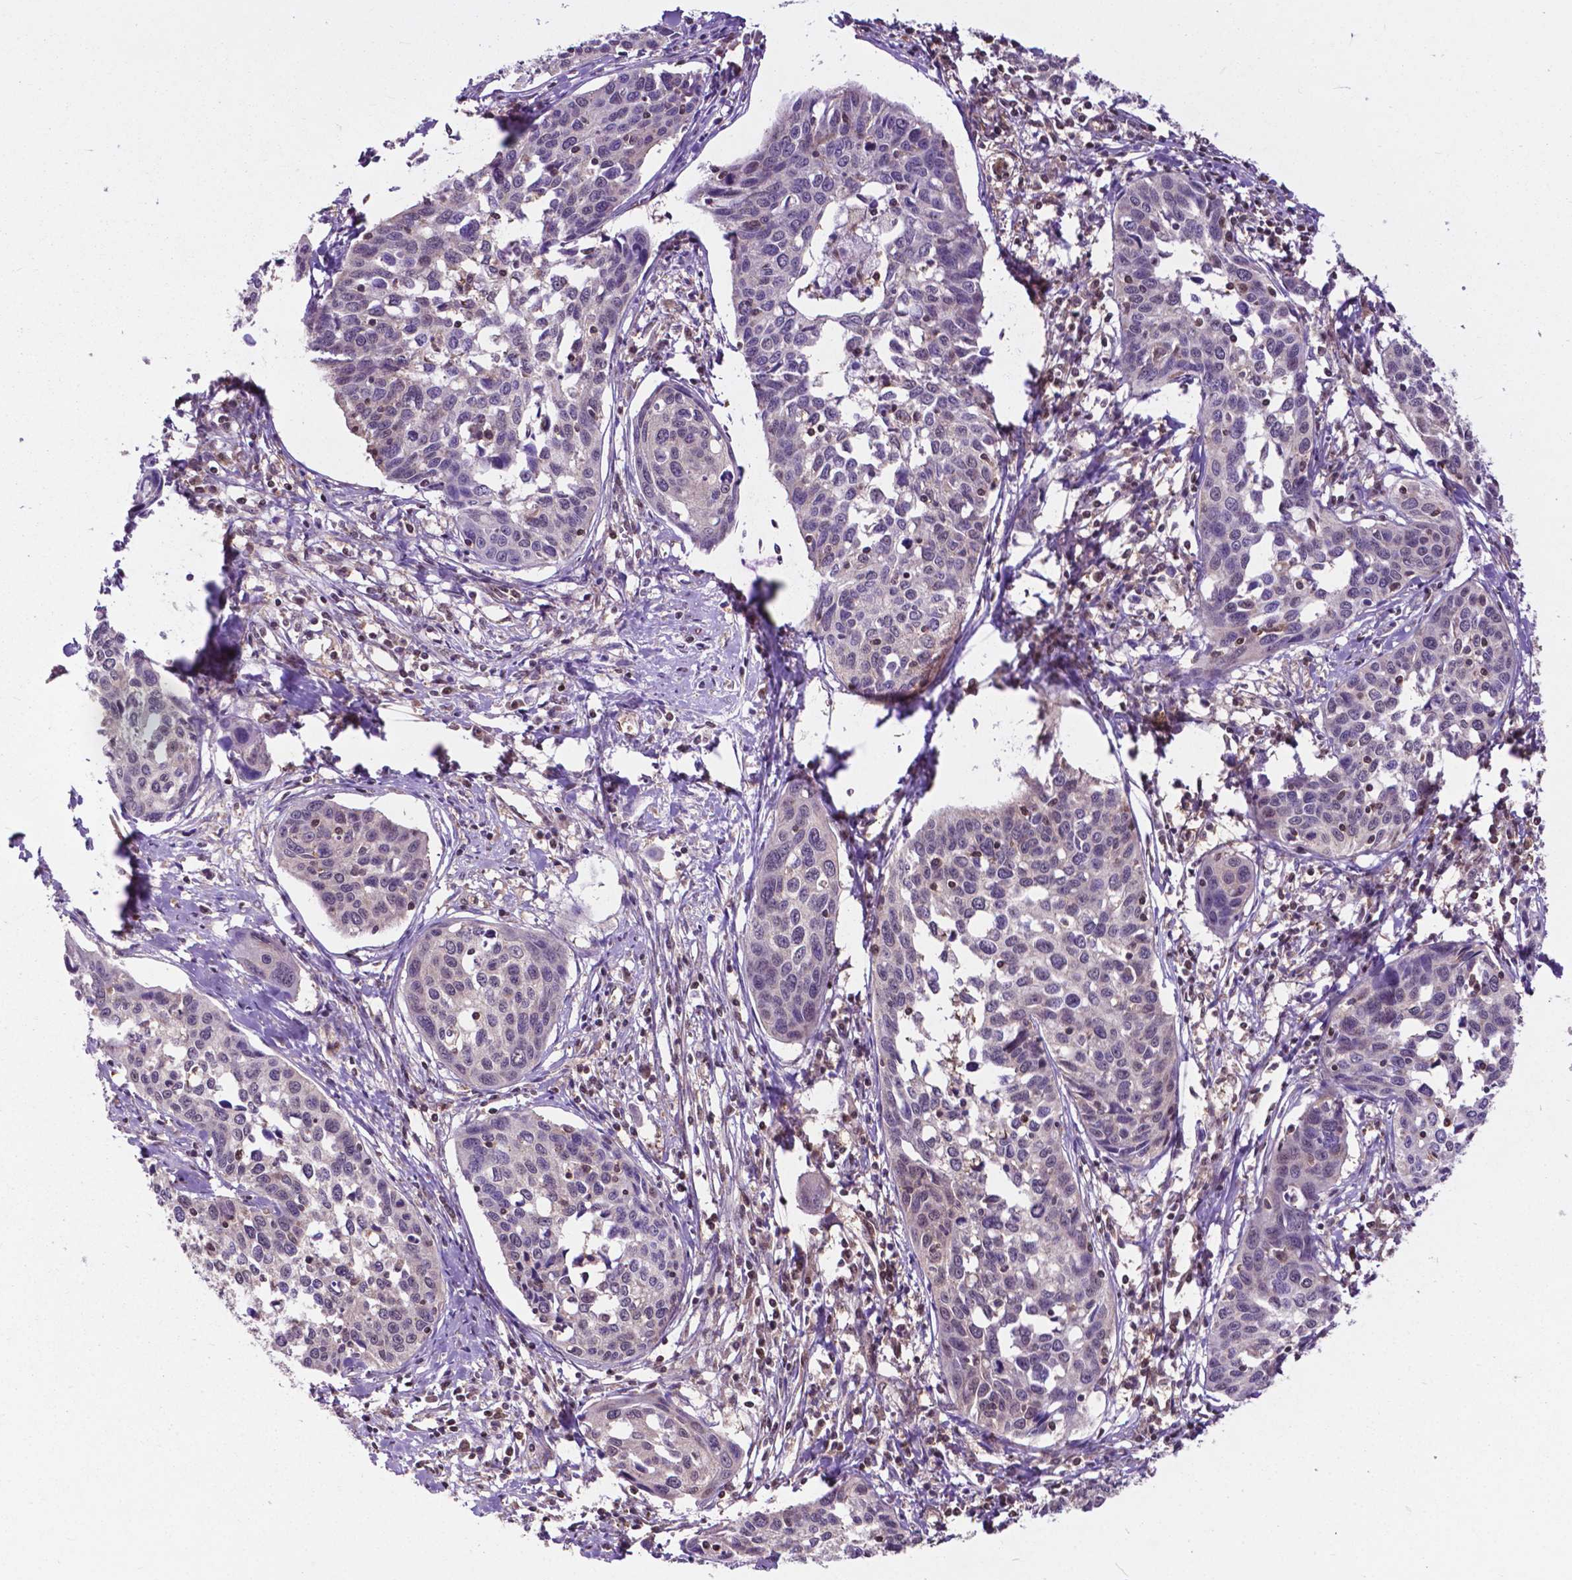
{"staining": {"intensity": "negative", "quantity": "none", "location": "none"}, "tissue": "cervical cancer", "cell_type": "Tumor cells", "image_type": "cancer", "snomed": [{"axis": "morphology", "description": "Squamous cell carcinoma, NOS"}, {"axis": "topography", "description": "Cervix"}], "caption": "The immunohistochemistry micrograph has no significant positivity in tumor cells of squamous cell carcinoma (cervical) tissue.", "gene": "OTUB1", "patient": {"sex": "female", "age": 31}}